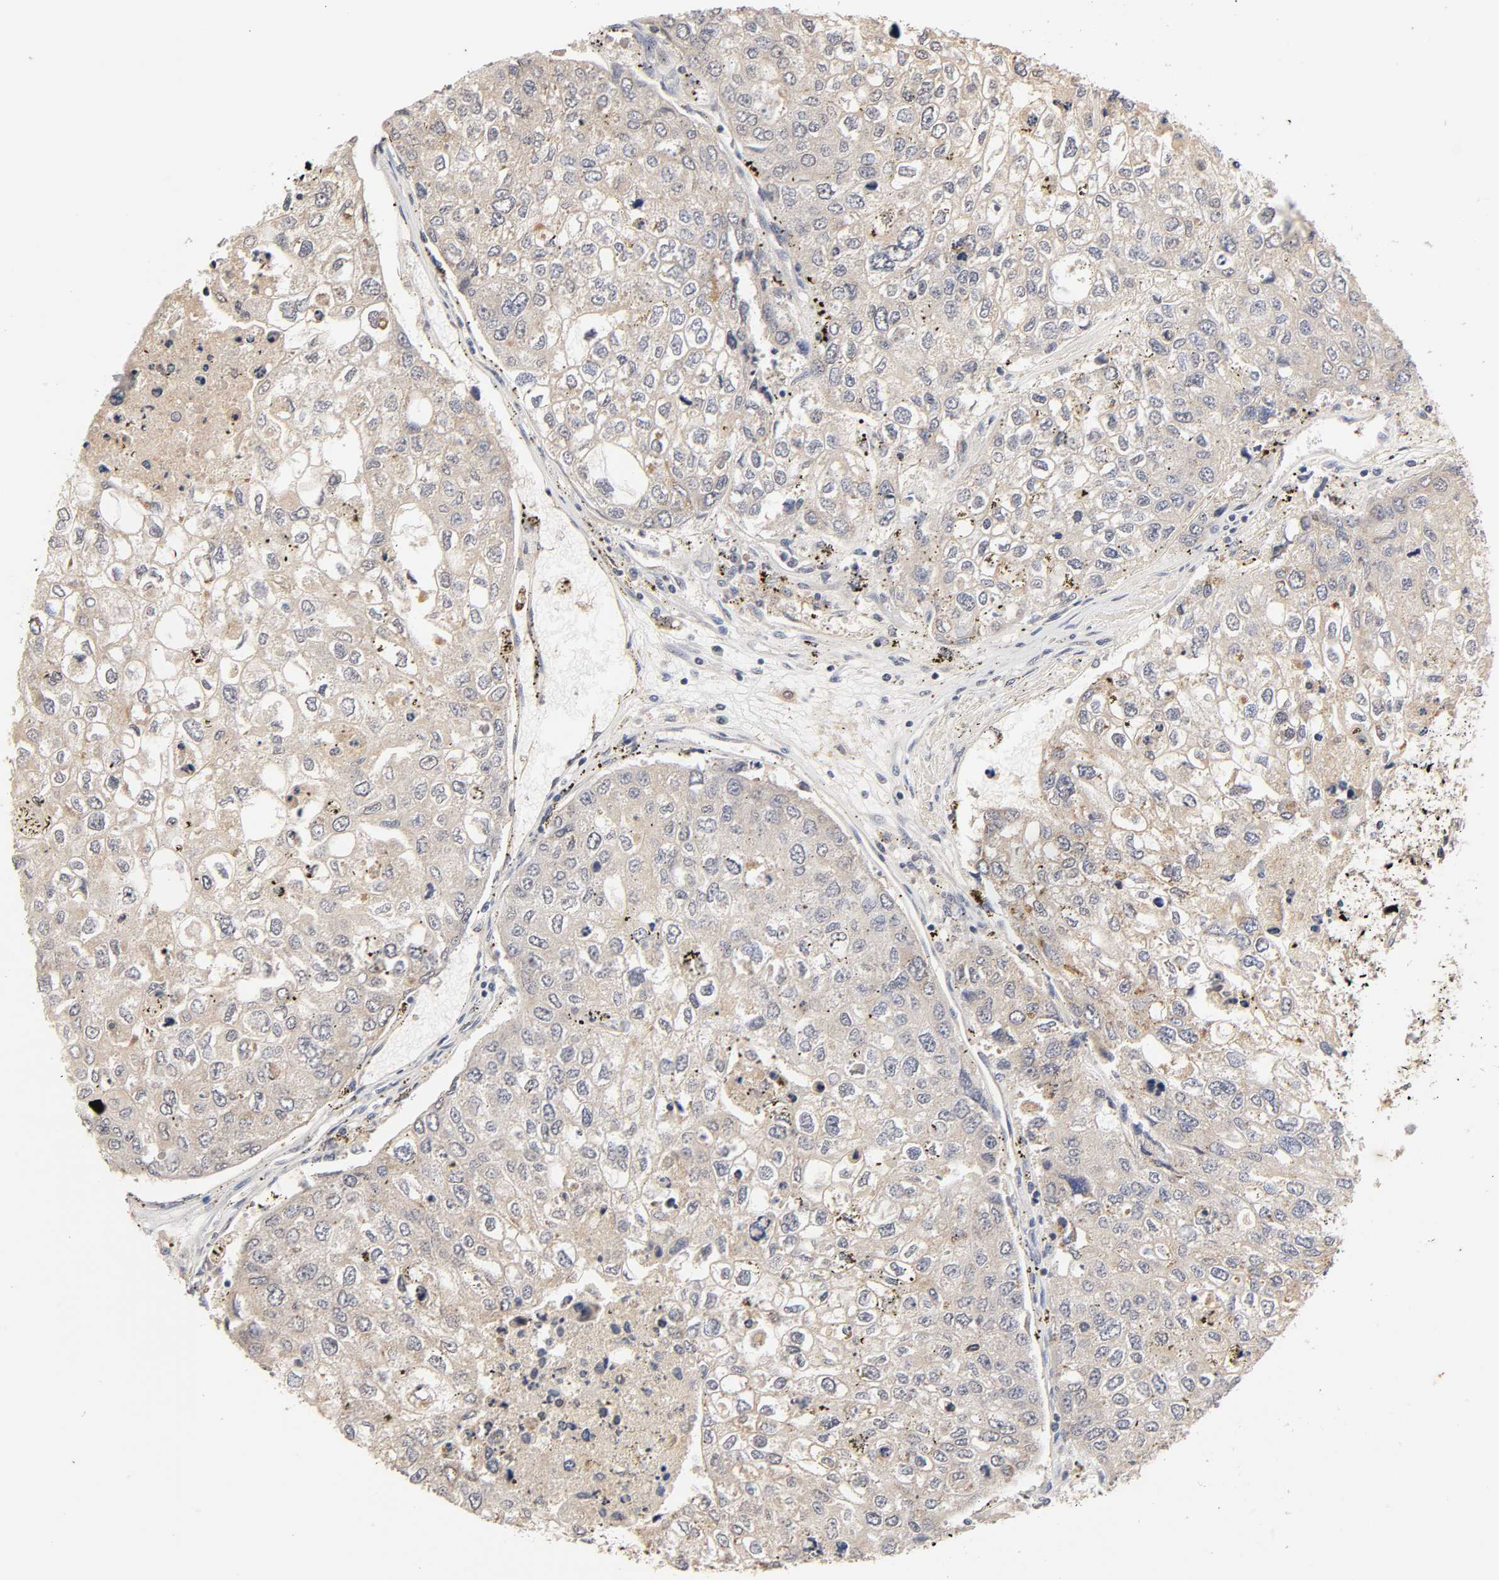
{"staining": {"intensity": "weak", "quantity": "25%-75%", "location": "cytoplasmic/membranous"}, "tissue": "urothelial cancer", "cell_type": "Tumor cells", "image_type": "cancer", "snomed": [{"axis": "morphology", "description": "Urothelial carcinoma, High grade"}, {"axis": "topography", "description": "Lymph node"}, {"axis": "topography", "description": "Urinary bladder"}], "caption": "Weak cytoplasmic/membranous expression for a protein is seen in about 25%-75% of tumor cells of high-grade urothelial carcinoma using immunohistochemistry.", "gene": "CXADR", "patient": {"sex": "male", "age": 51}}